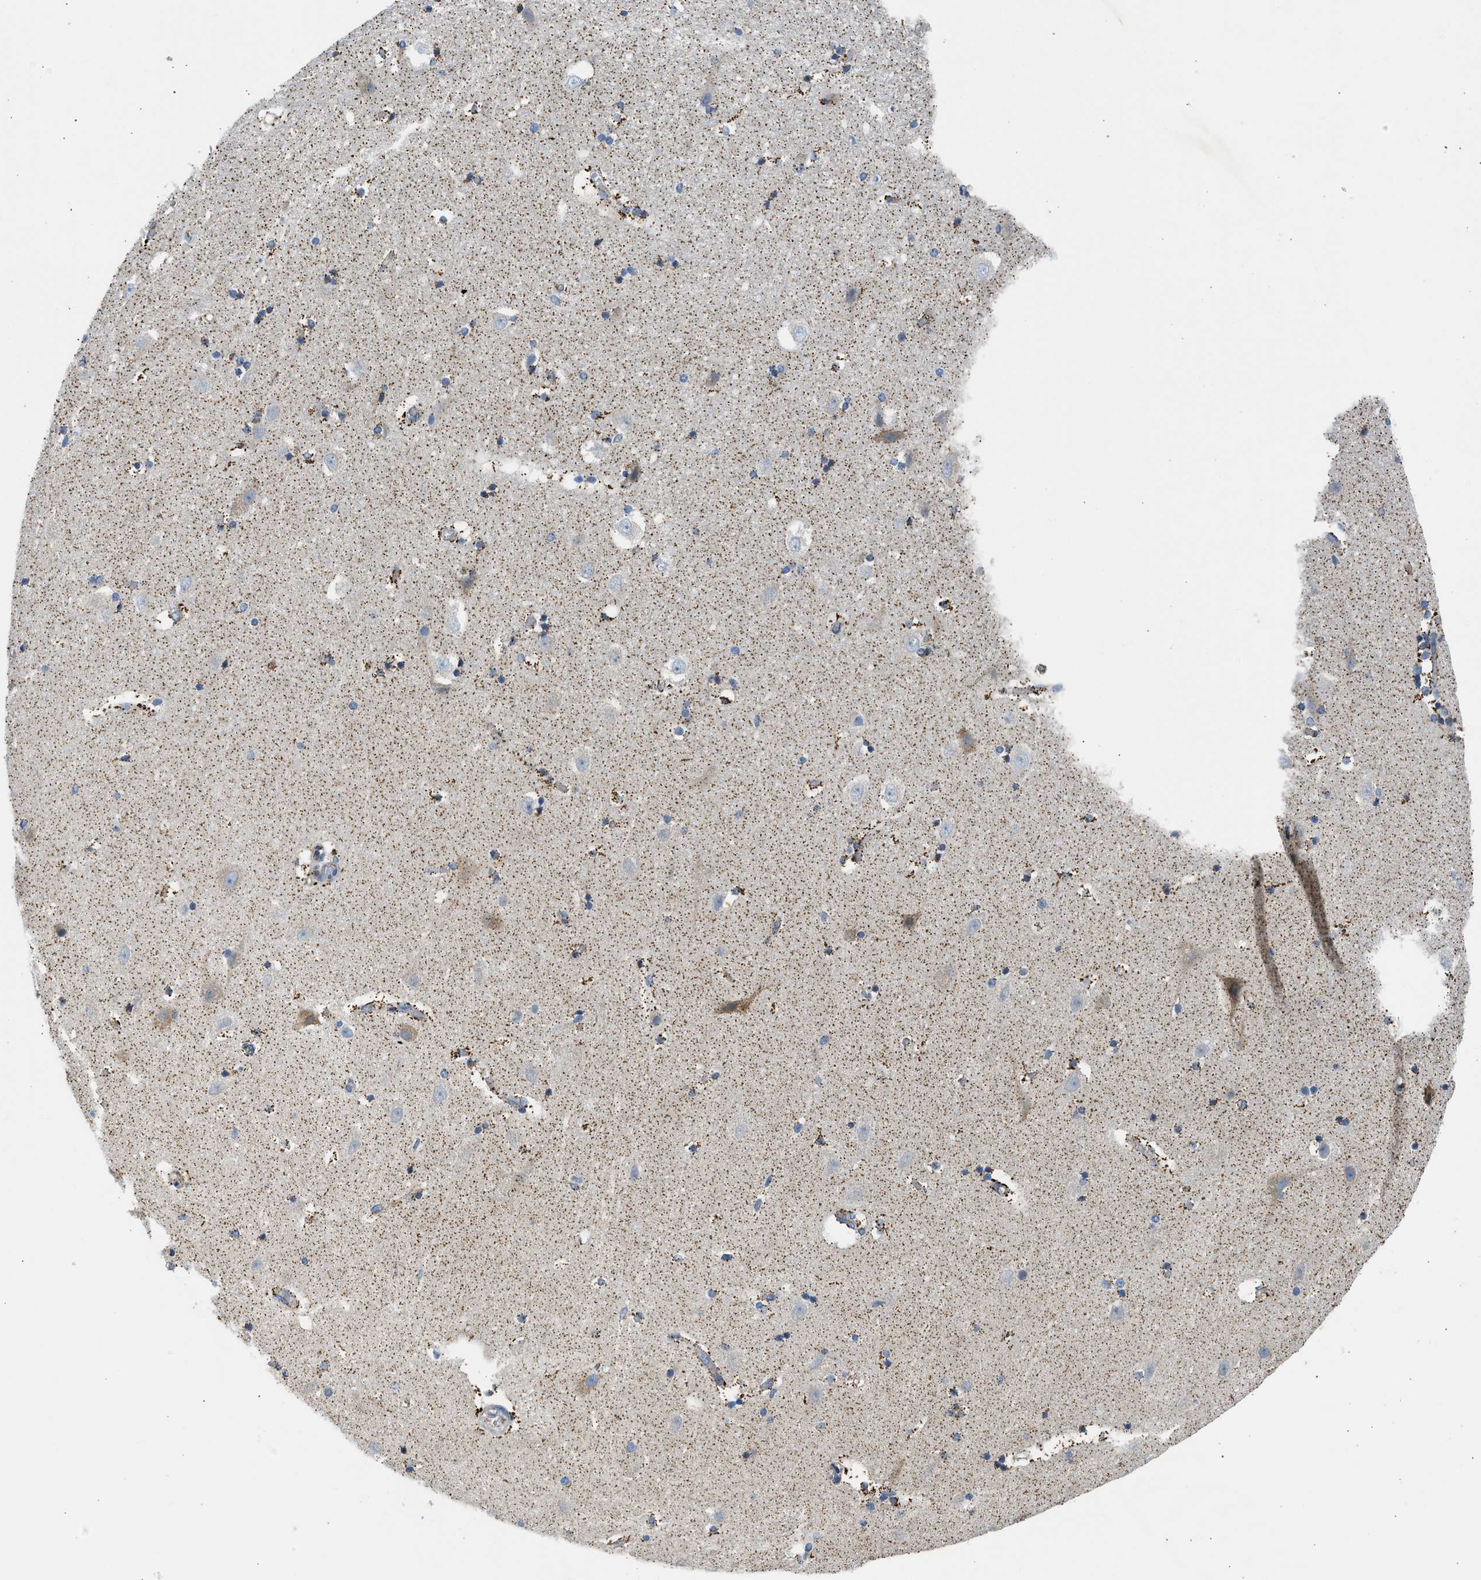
{"staining": {"intensity": "moderate", "quantity": "<25%", "location": "cytoplasmic/membranous"}, "tissue": "hippocampus", "cell_type": "Glial cells", "image_type": "normal", "snomed": [{"axis": "morphology", "description": "Normal tissue, NOS"}, {"axis": "topography", "description": "Hippocampus"}], "caption": "The photomicrograph displays staining of unremarkable hippocampus, revealing moderate cytoplasmic/membranous protein positivity (brown color) within glial cells. Using DAB (brown) and hematoxylin (blue) stains, captured at high magnification using brightfield microscopy.", "gene": "CAMKK2", "patient": {"sex": "male", "age": 45}}